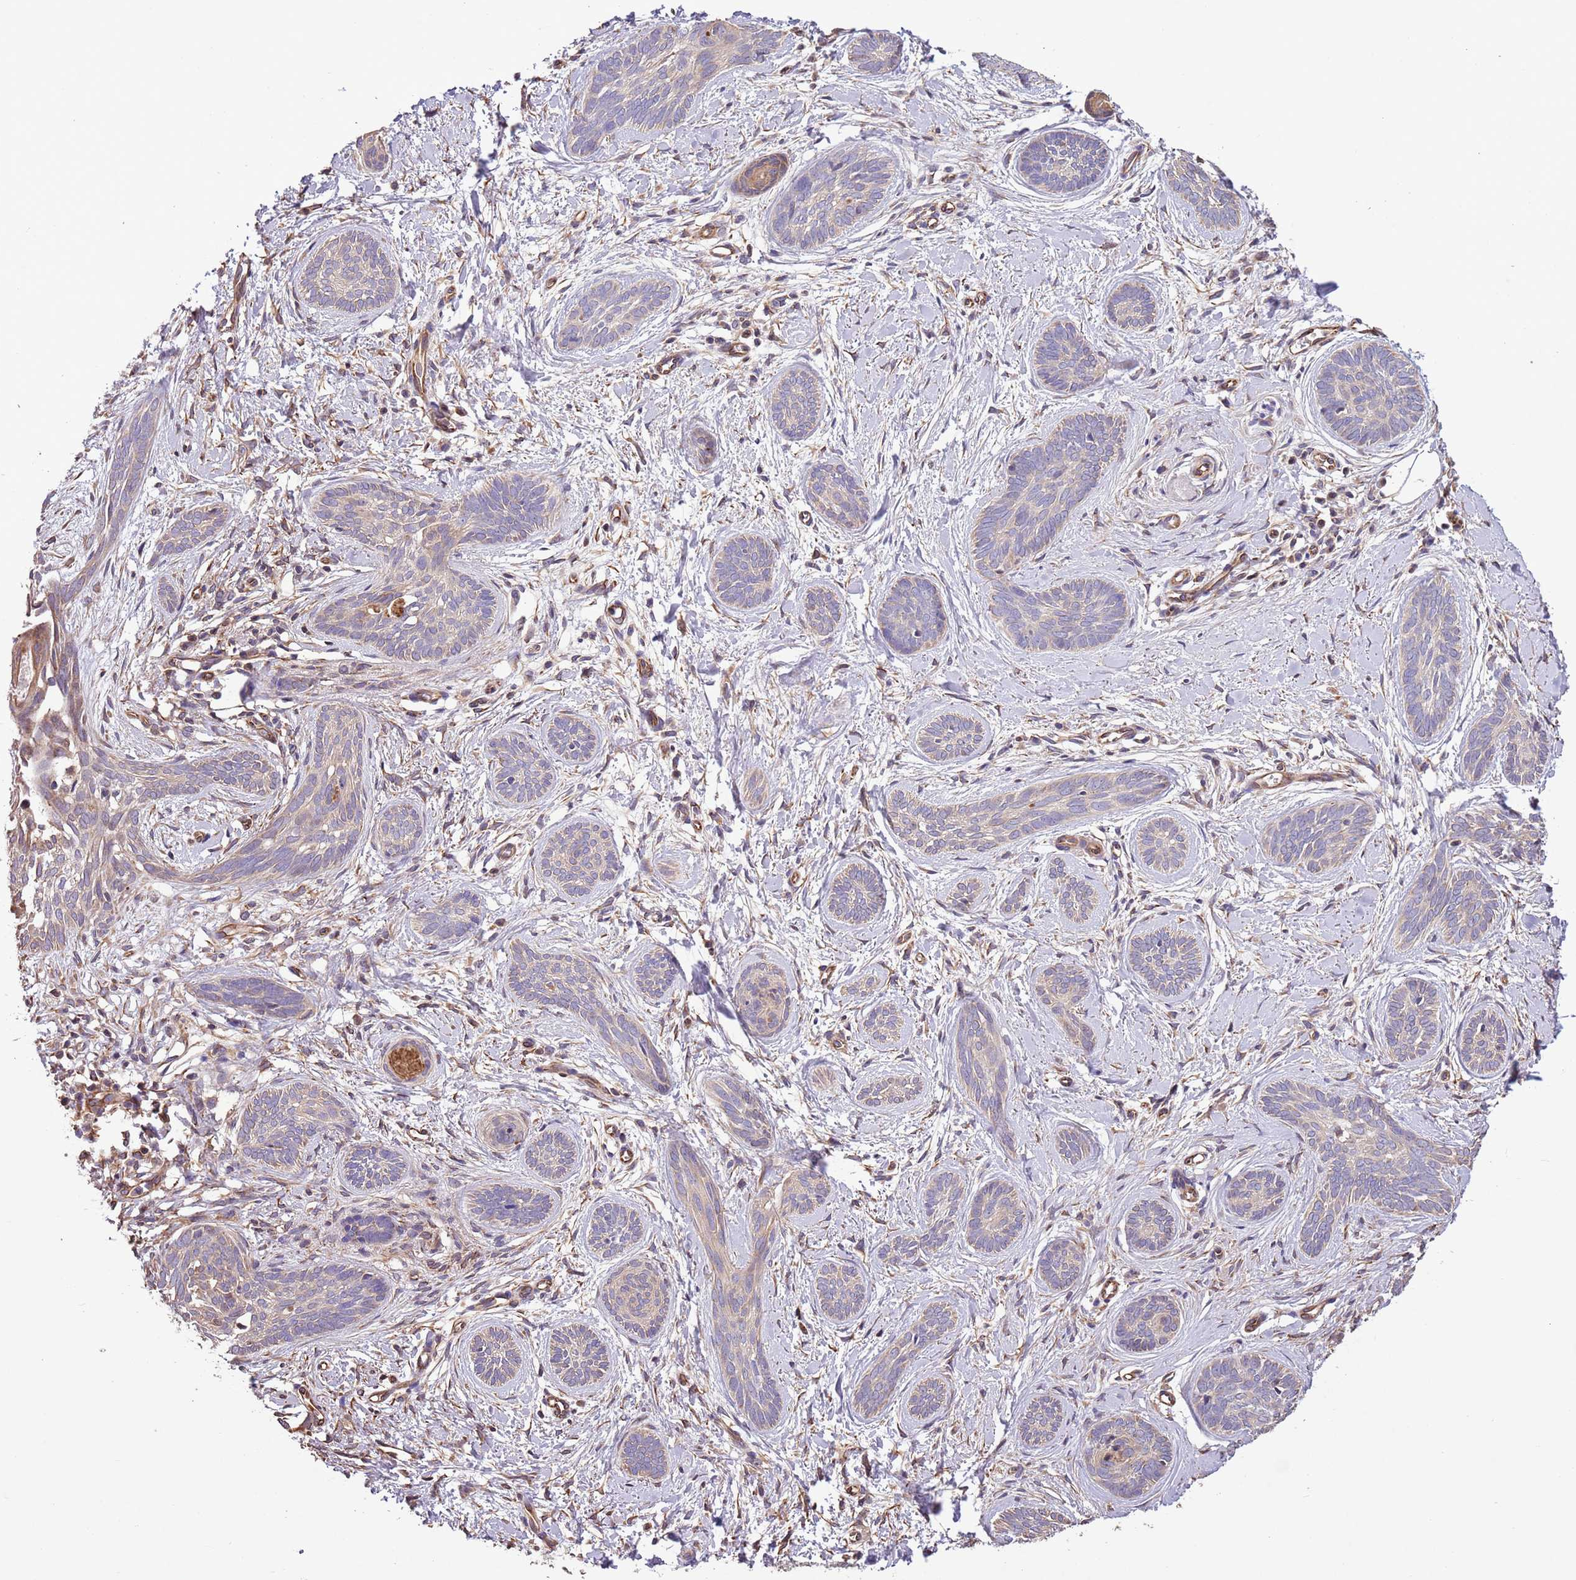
{"staining": {"intensity": "negative", "quantity": "none", "location": "none"}, "tissue": "skin cancer", "cell_type": "Tumor cells", "image_type": "cancer", "snomed": [{"axis": "morphology", "description": "Basal cell carcinoma"}, {"axis": "topography", "description": "Skin"}], "caption": "Immunohistochemistry (IHC) image of skin basal cell carcinoma stained for a protein (brown), which displays no expression in tumor cells.", "gene": "FAM89B", "patient": {"sex": "female", "age": 81}}